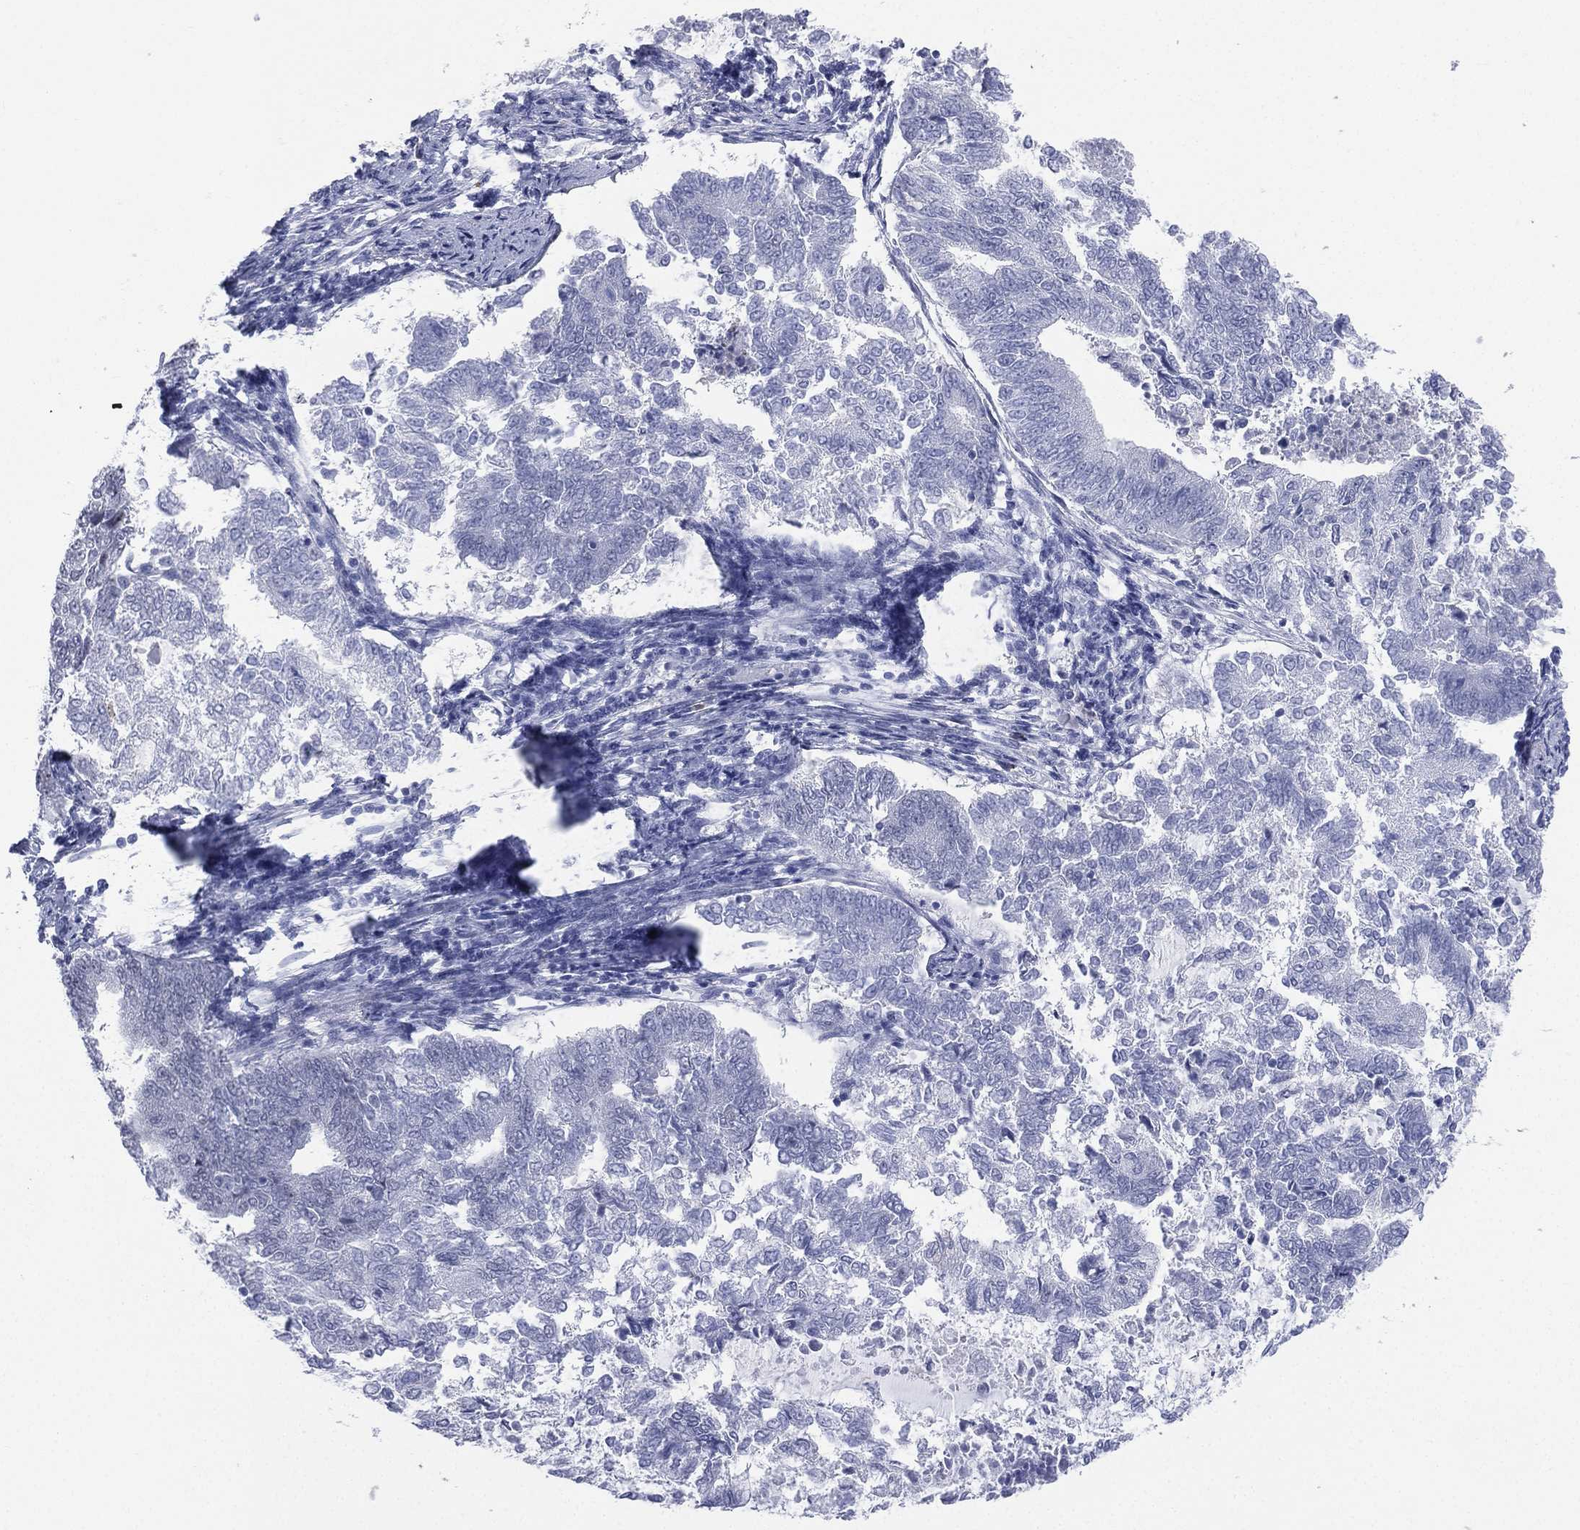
{"staining": {"intensity": "negative", "quantity": "none", "location": "none"}, "tissue": "endometrial cancer", "cell_type": "Tumor cells", "image_type": "cancer", "snomed": [{"axis": "morphology", "description": "Adenocarcinoma, NOS"}, {"axis": "topography", "description": "Endometrium"}], "caption": "Image shows no significant protein expression in tumor cells of endometrial cancer (adenocarcinoma).", "gene": "CD22", "patient": {"sex": "female", "age": 65}}